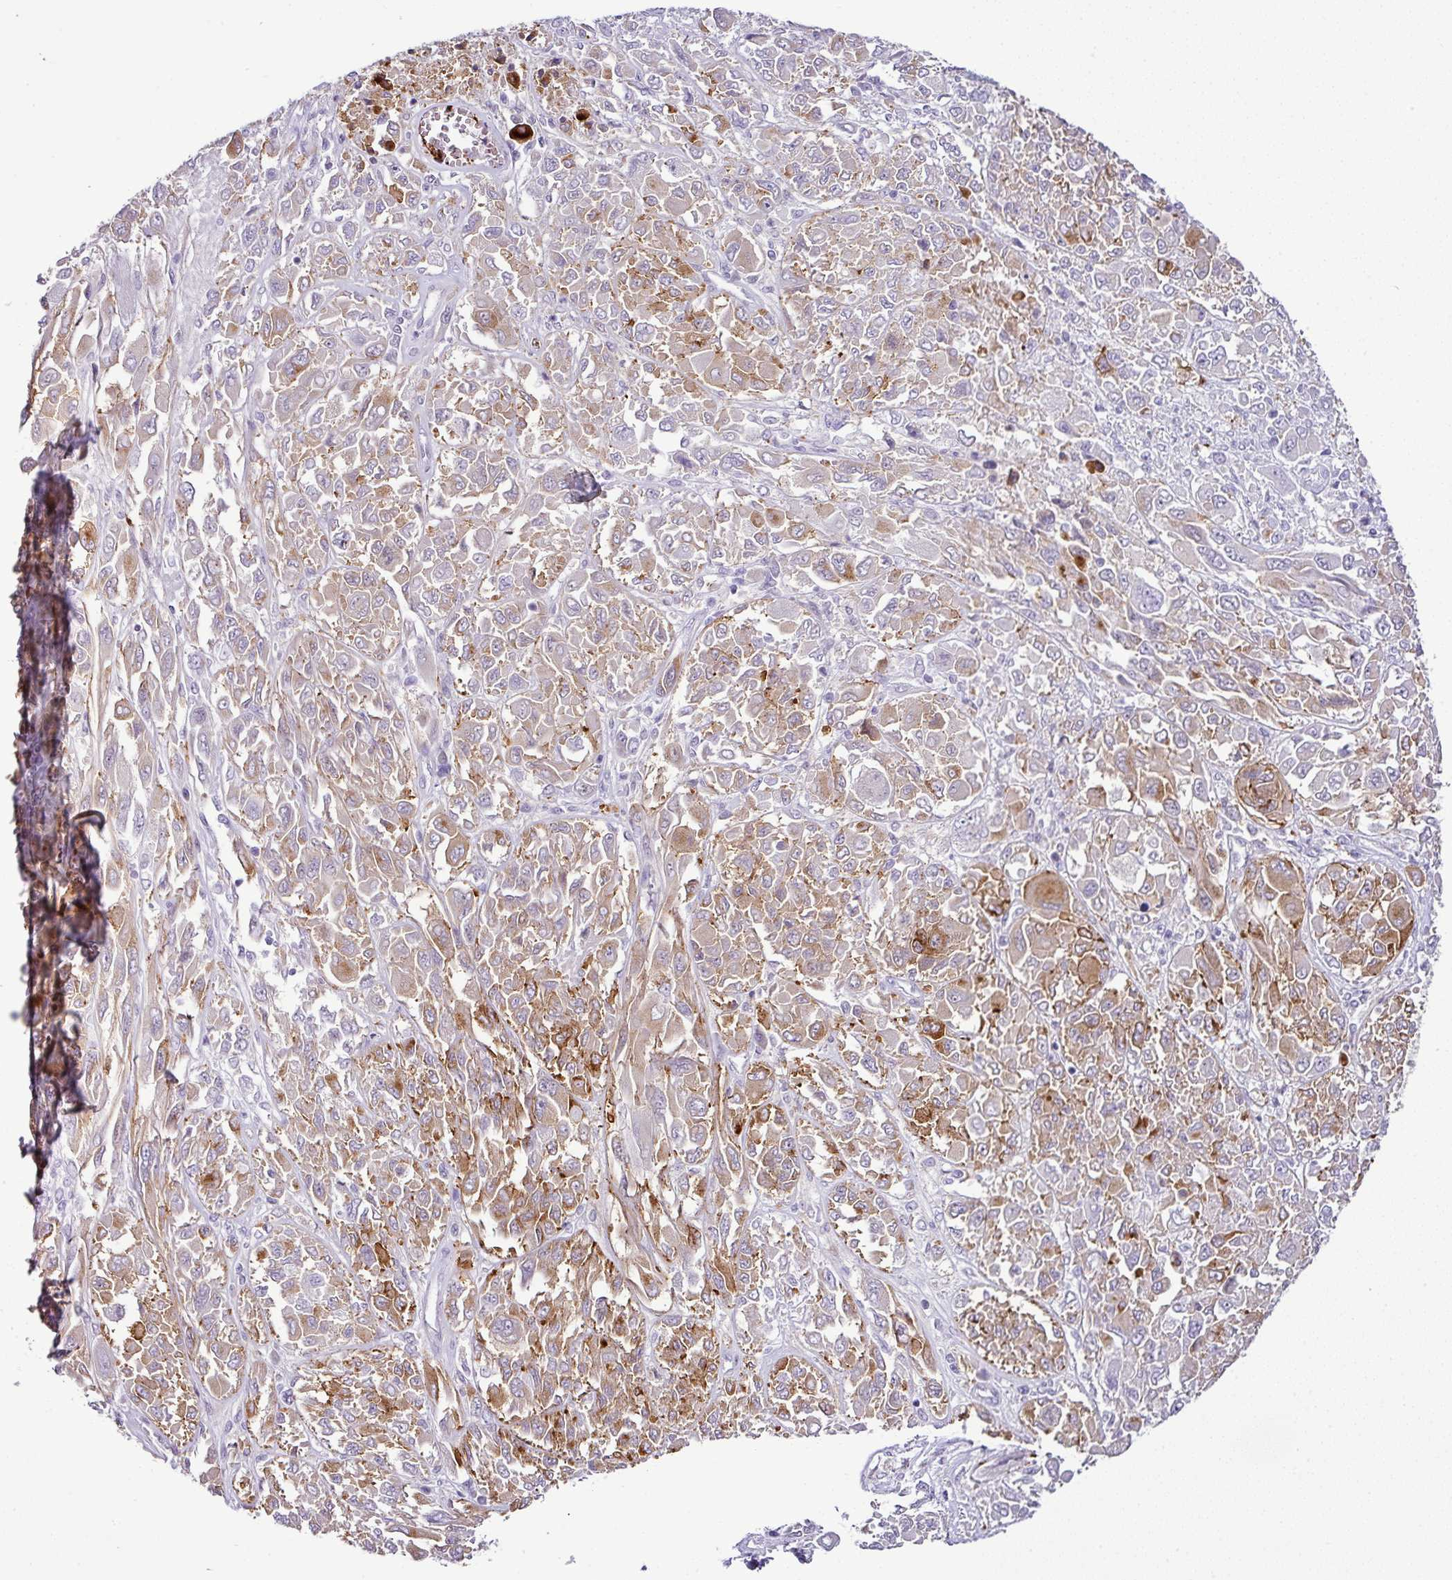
{"staining": {"intensity": "moderate", "quantity": ">75%", "location": "cytoplasmic/membranous"}, "tissue": "melanoma", "cell_type": "Tumor cells", "image_type": "cancer", "snomed": [{"axis": "morphology", "description": "Malignant melanoma, NOS"}, {"axis": "topography", "description": "Skin"}], "caption": "DAB (3,3'-diaminobenzidine) immunohistochemical staining of human melanoma exhibits moderate cytoplasmic/membranous protein staining in about >75% of tumor cells.", "gene": "CMTM5", "patient": {"sex": "female", "age": 91}}